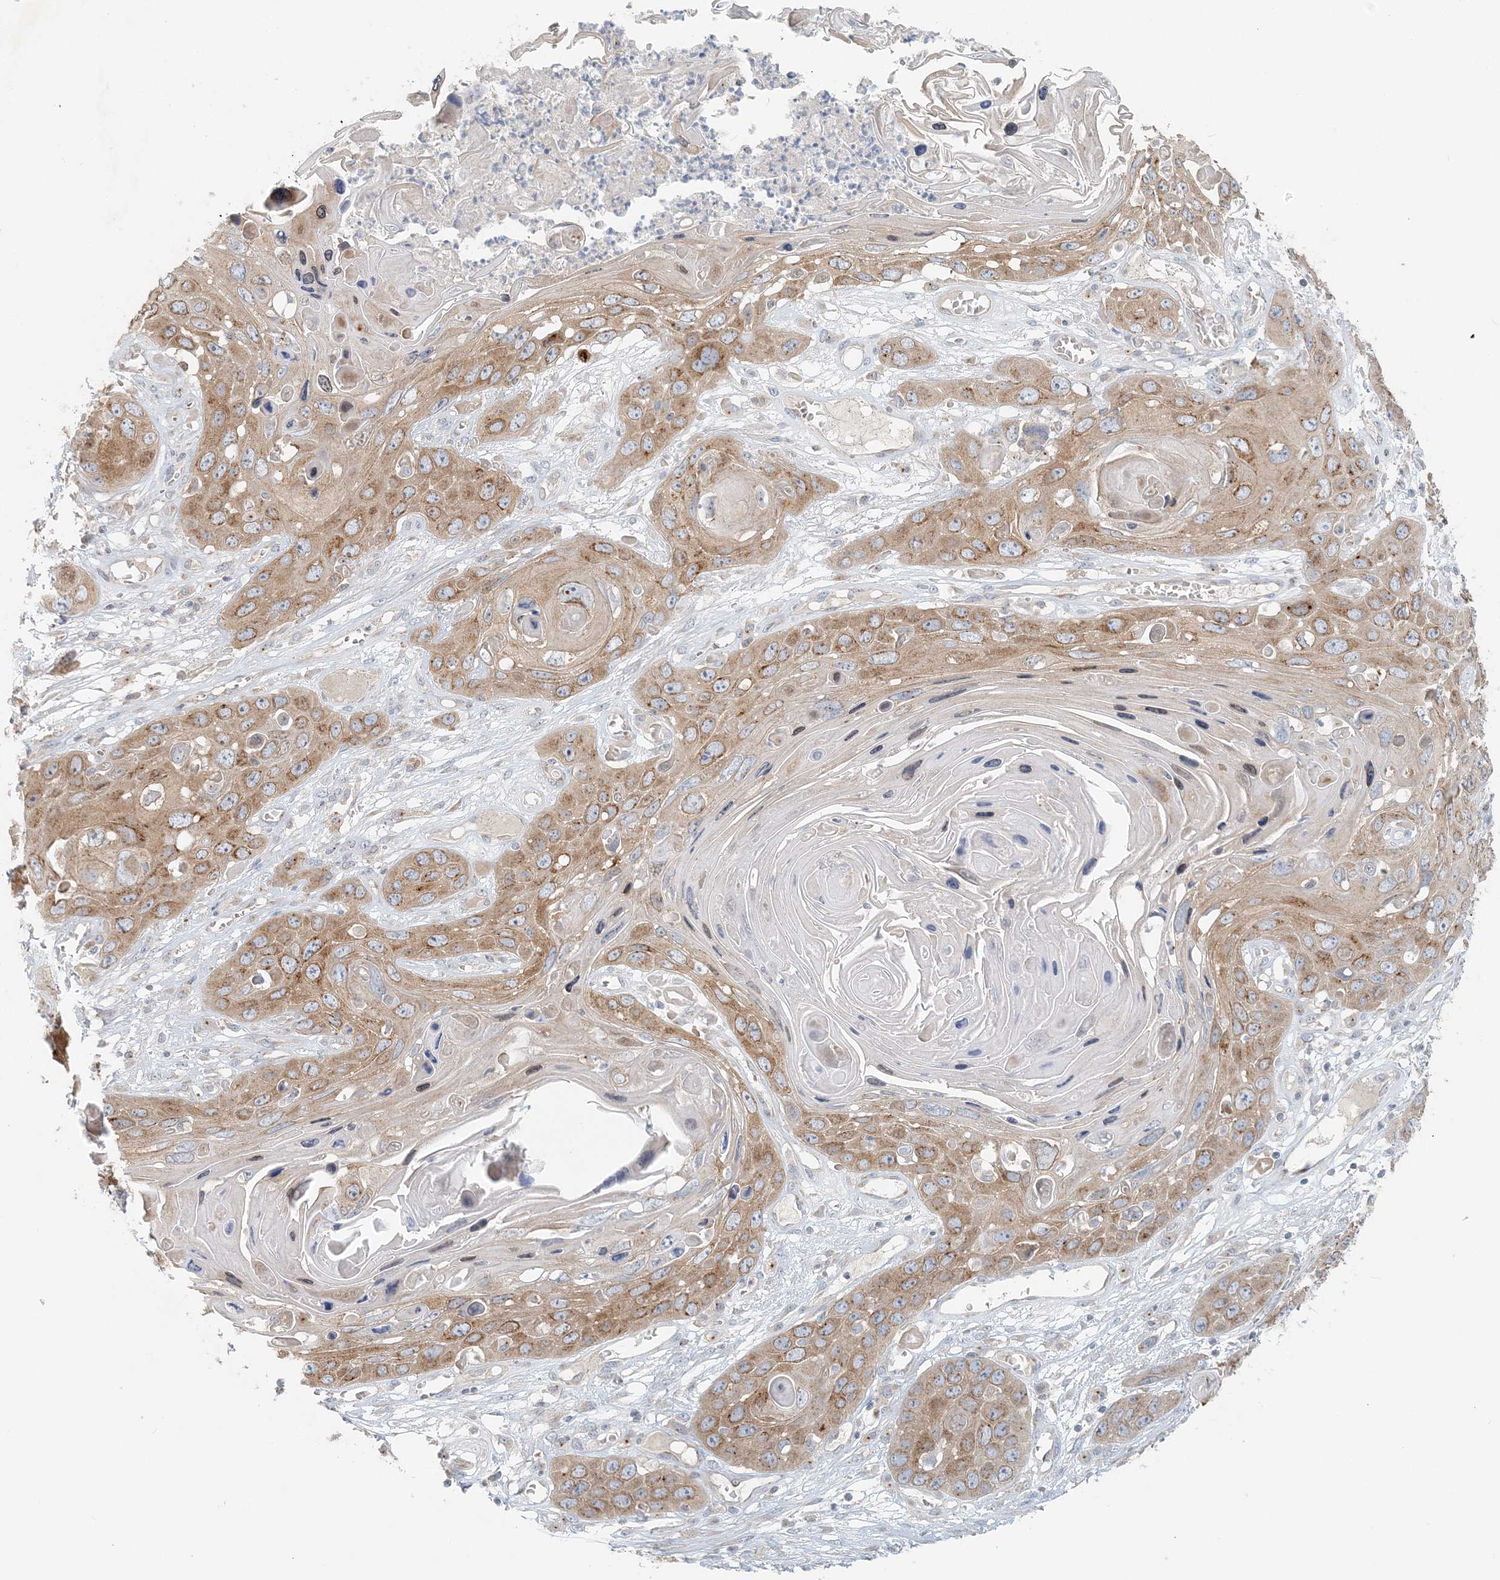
{"staining": {"intensity": "moderate", "quantity": ">75%", "location": "cytoplasmic/membranous"}, "tissue": "skin cancer", "cell_type": "Tumor cells", "image_type": "cancer", "snomed": [{"axis": "morphology", "description": "Squamous cell carcinoma, NOS"}, {"axis": "topography", "description": "Skin"}], "caption": "Immunohistochemical staining of human squamous cell carcinoma (skin) displays medium levels of moderate cytoplasmic/membranous protein positivity in approximately >75% of tumor cells.", "gene": "NAA11", "patient": {"sex": "male", "age": 55}}